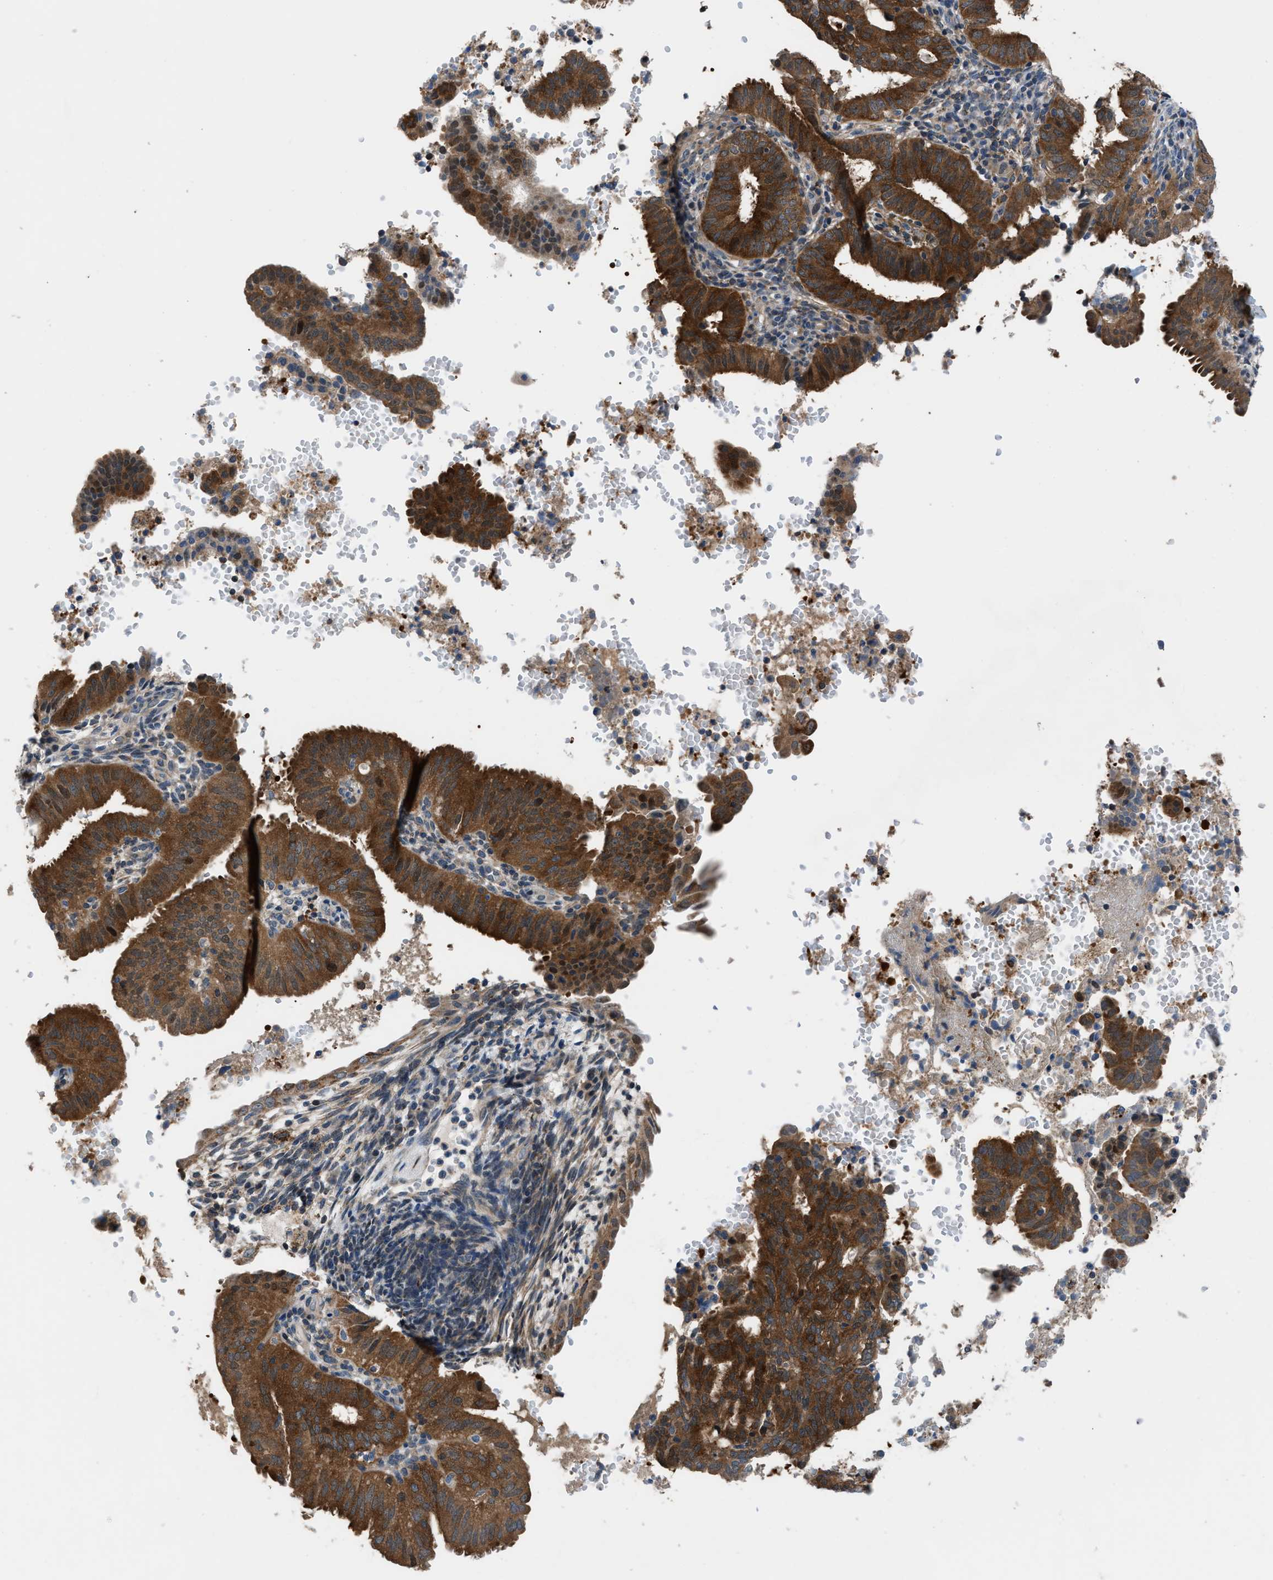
{"staining": {"intensity": "strong", "quantity": ">75%", "location": "cytoplasmic/membranous"}, "tissue": "endometrial cancer", "cell_type": "Tumor cells", "image_type": "cancer", "snomed": [{"axis": "morphology", "description": "Adenocarcinoma, NOS"}, {"axis": "topography", "description": "Endometrium"}], "caption": "Human endometrial adenocarcinoma stained with a protein marker shows strong staining in tumor cells.", "gene": "TMEM45B", "patient": {"sex": "female", "age": 58}}